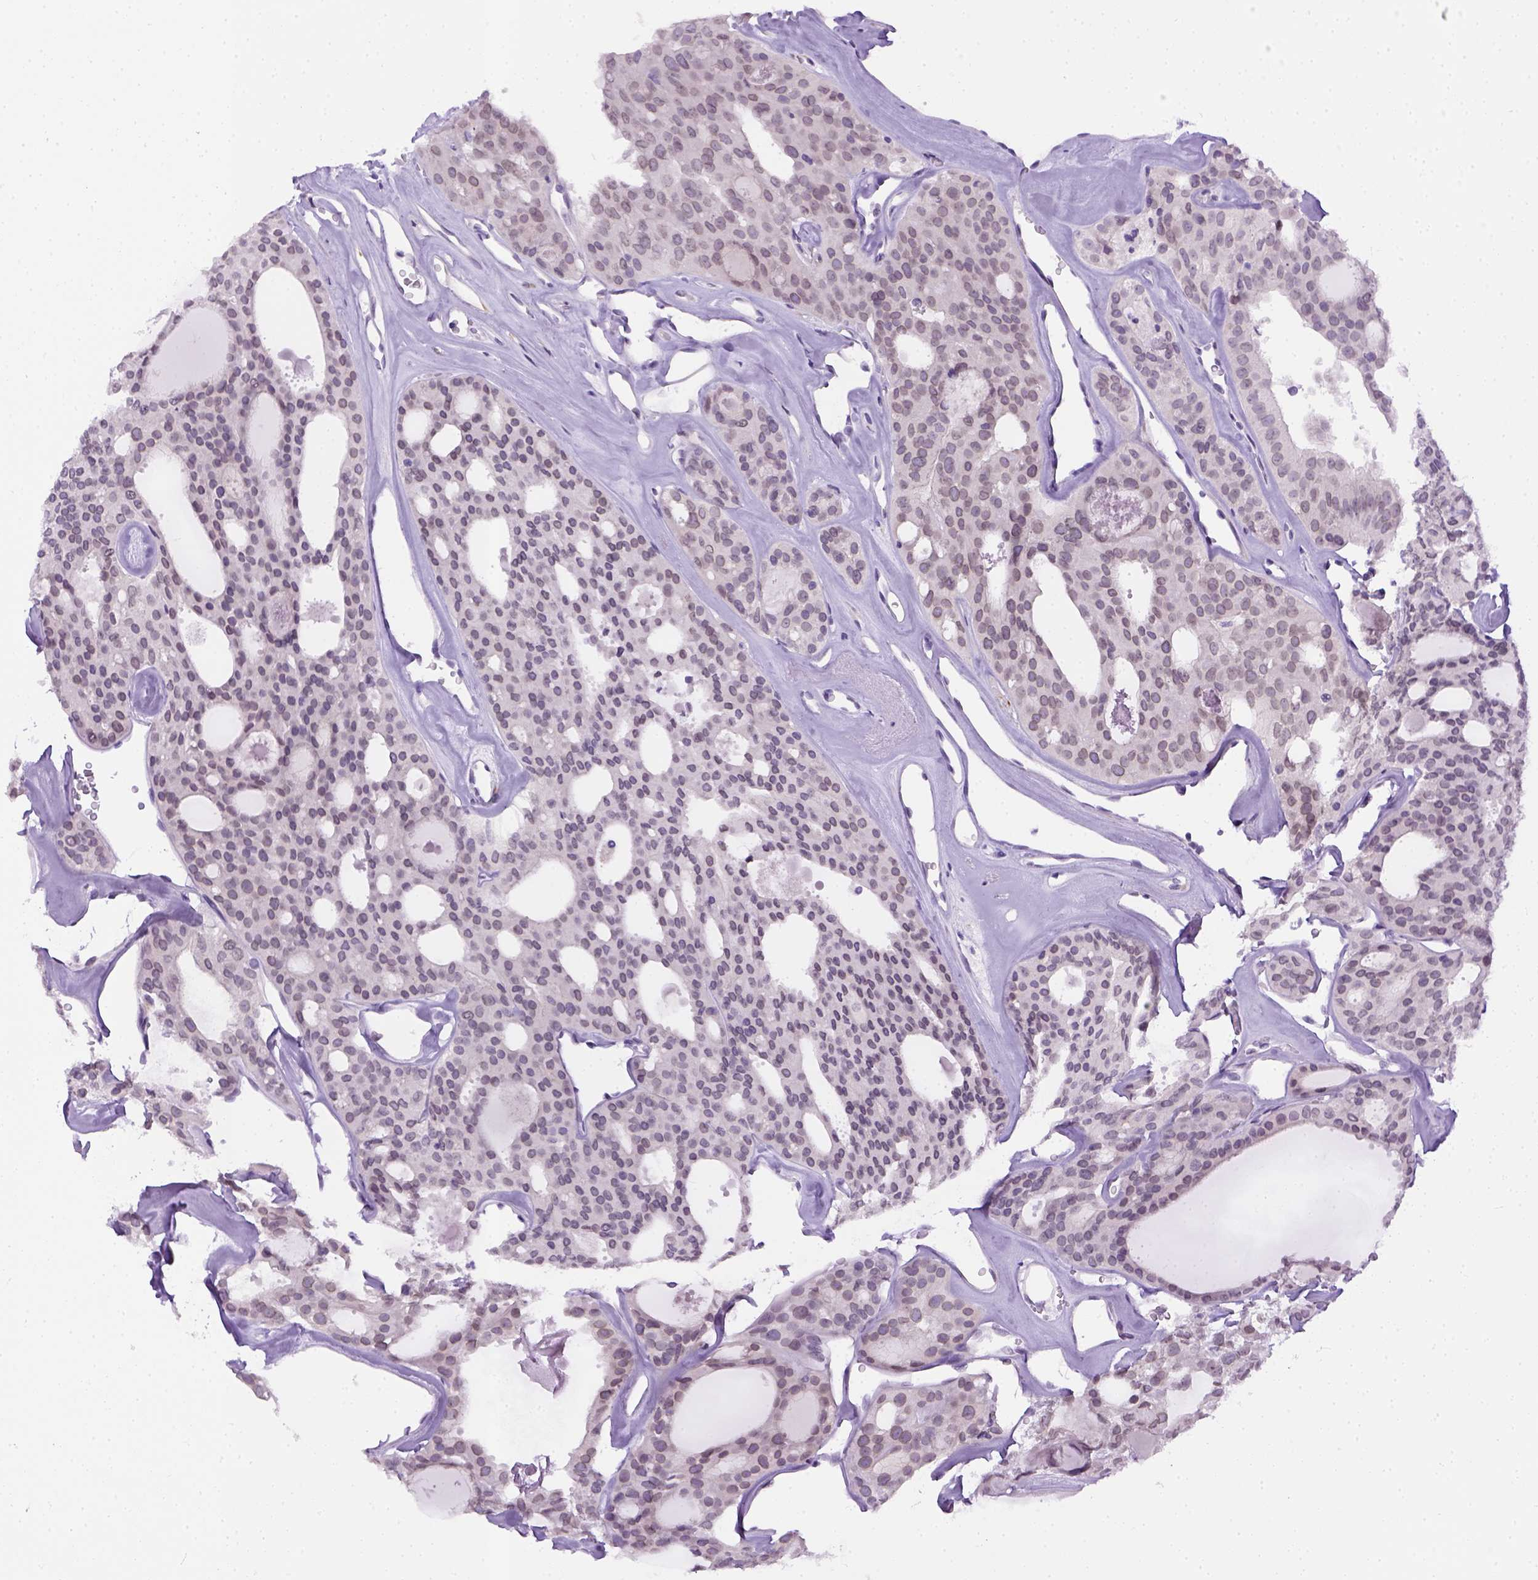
{"staining": {"intensity": "weak", "quantity": "<25%", "location": "nuclear"}, "tissue": "thyroid cancer", "cell_type": "Tumor cells", "image_type": "cancer", "snomed": [{"axis": "morphology", "description": "Follicular adenoma carcinoma, NOS"}, {"axis": "topography", "description": "Thyroid gland"}], "caption": "The immunohistochemistry histopathology image has no significant expression in tumor cells of thyroid cancer (follicular adenoma carcinoma) tissue.", "gene": "FAM184B", "patient": {"sex": "male", "age": 75}}